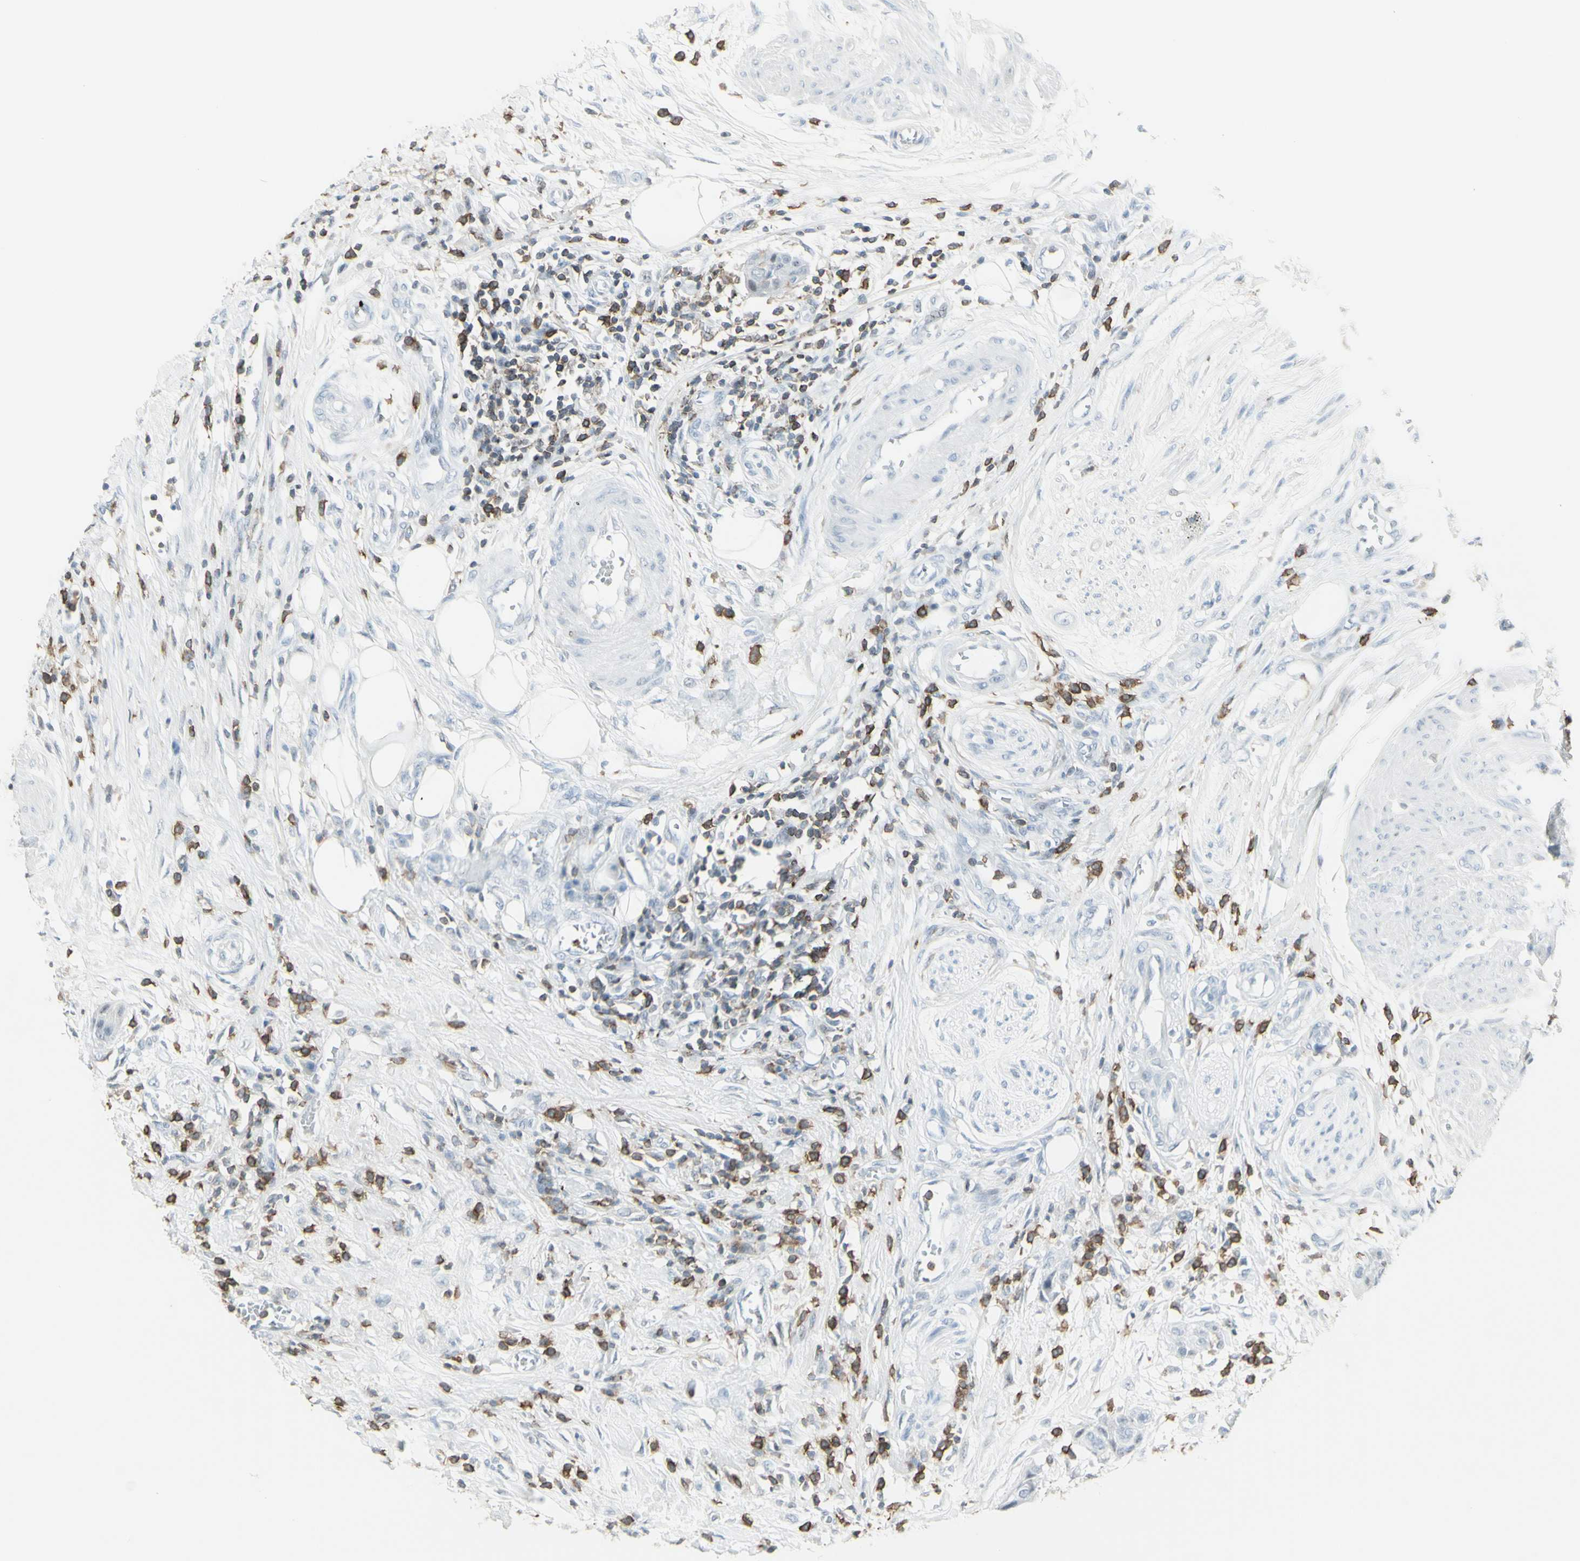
{"staining": {"intensity": "negative", "quantity": "none", "location": "none"}, "tissue": "urothelial cancer", "cell_type": "Tumor cells", "image_type": "cancer", "snomed": [{"axis": "morphology", "description": "Urothelial carcinoma, High grade"}, {"axis": "topography", "description": "Urinary bladder"}], "caption": "Tumor cells are negative for brown protein staining in urothelial carcinoma (high-grade).", "gene": "NRG1", "patient": {"sex": "male", "age": 35}}